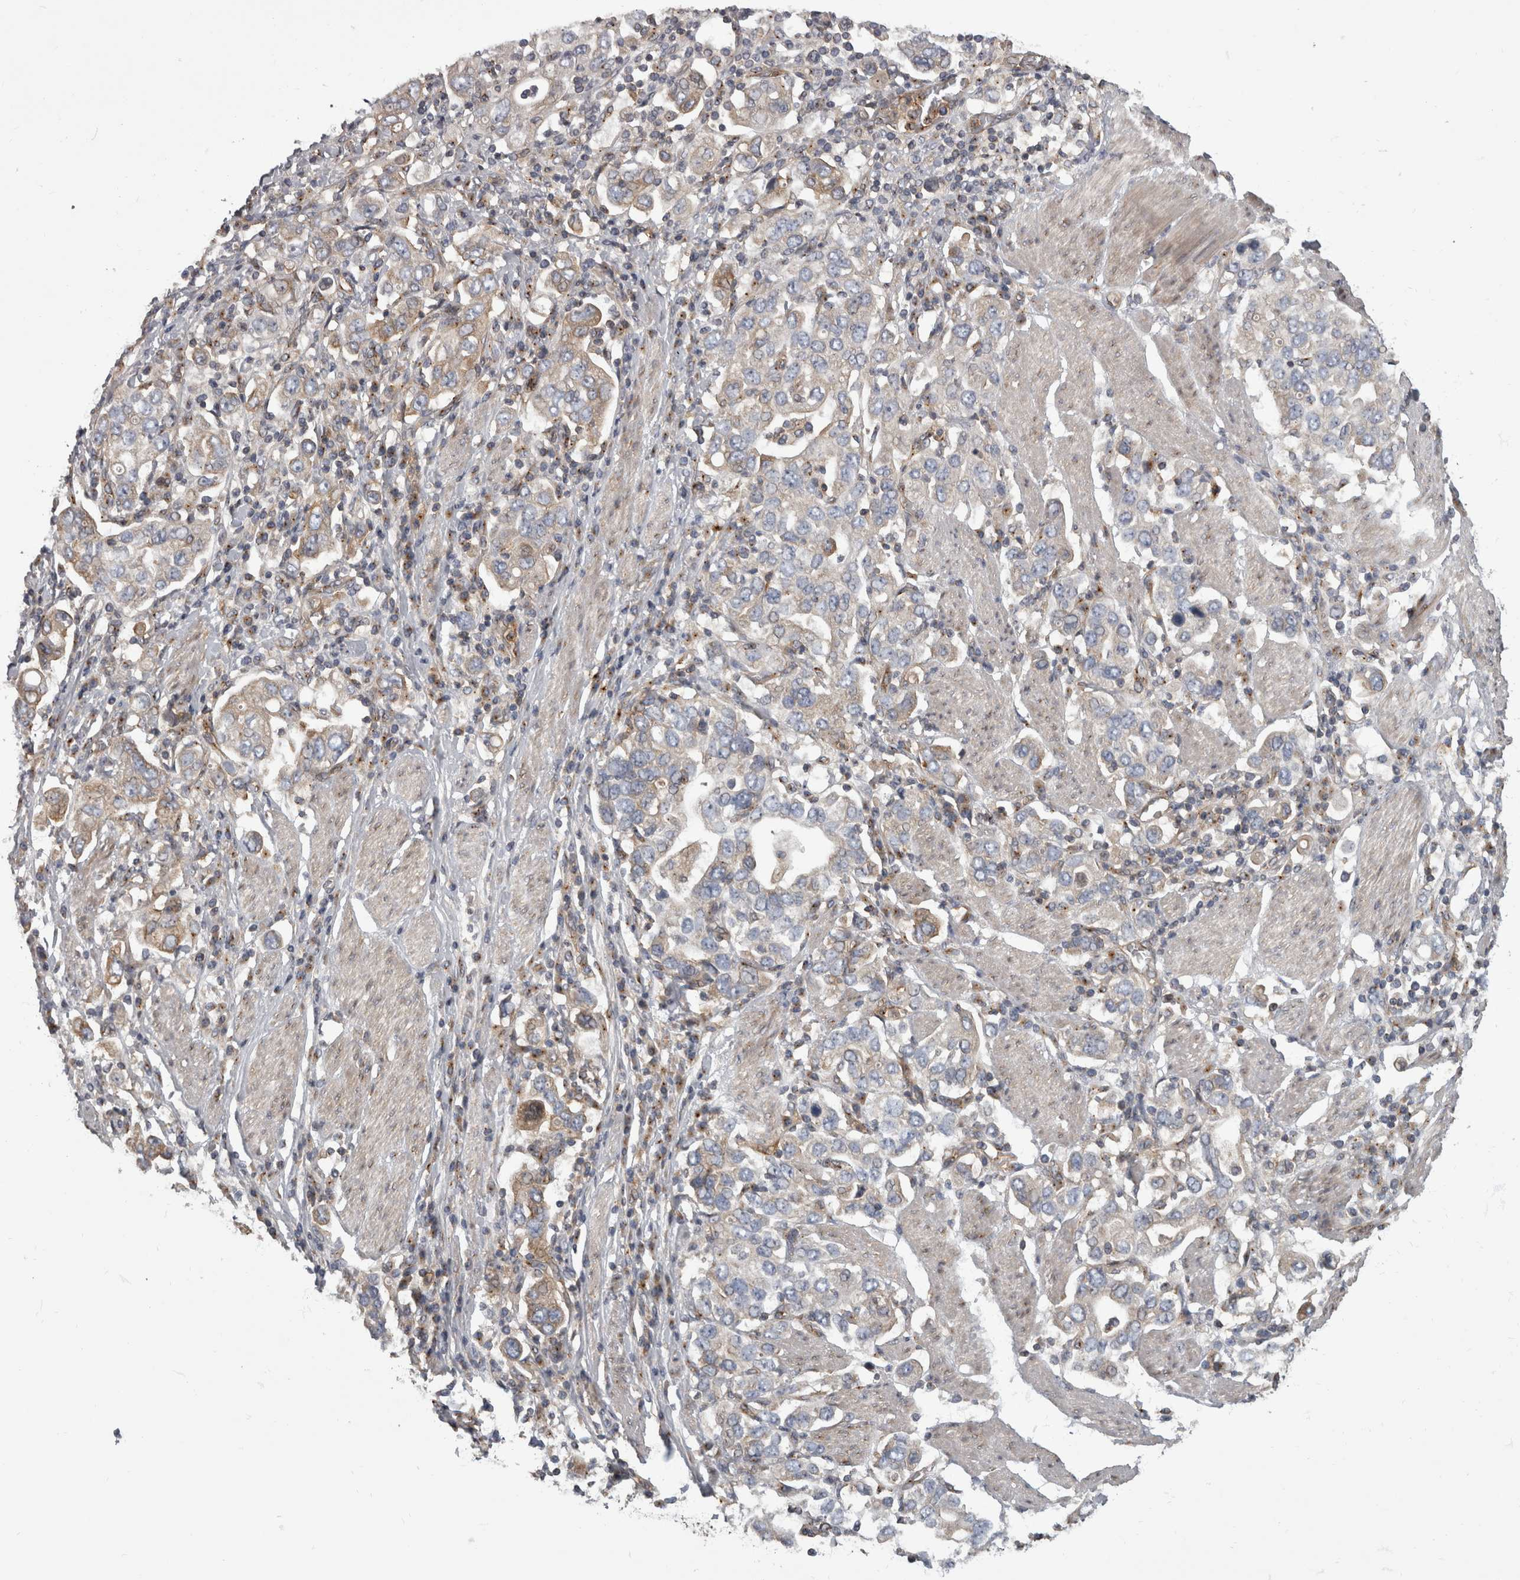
{"staining": {"intensity": "weak", "quantity": "<25%", "location": "cytoplasmic/membranous"}, "tissue": "stomach cancer", "cell_type": "Tumor cells", "image_type": "cancer", "snomed": [{"axis": "morphology", "description": "Adenocarcinoma, NOS"}, {"axis": "topography", "description": "Stomach, upper"}], "caption": "A high-resolution photomicrograph shows immunohistochemistry staining of stomach cancer (adenocarcinoma), which shows no significant staining in tumor cells.", "gene": "HOOK3", "patient": {"sex": "male", "age": 62}}